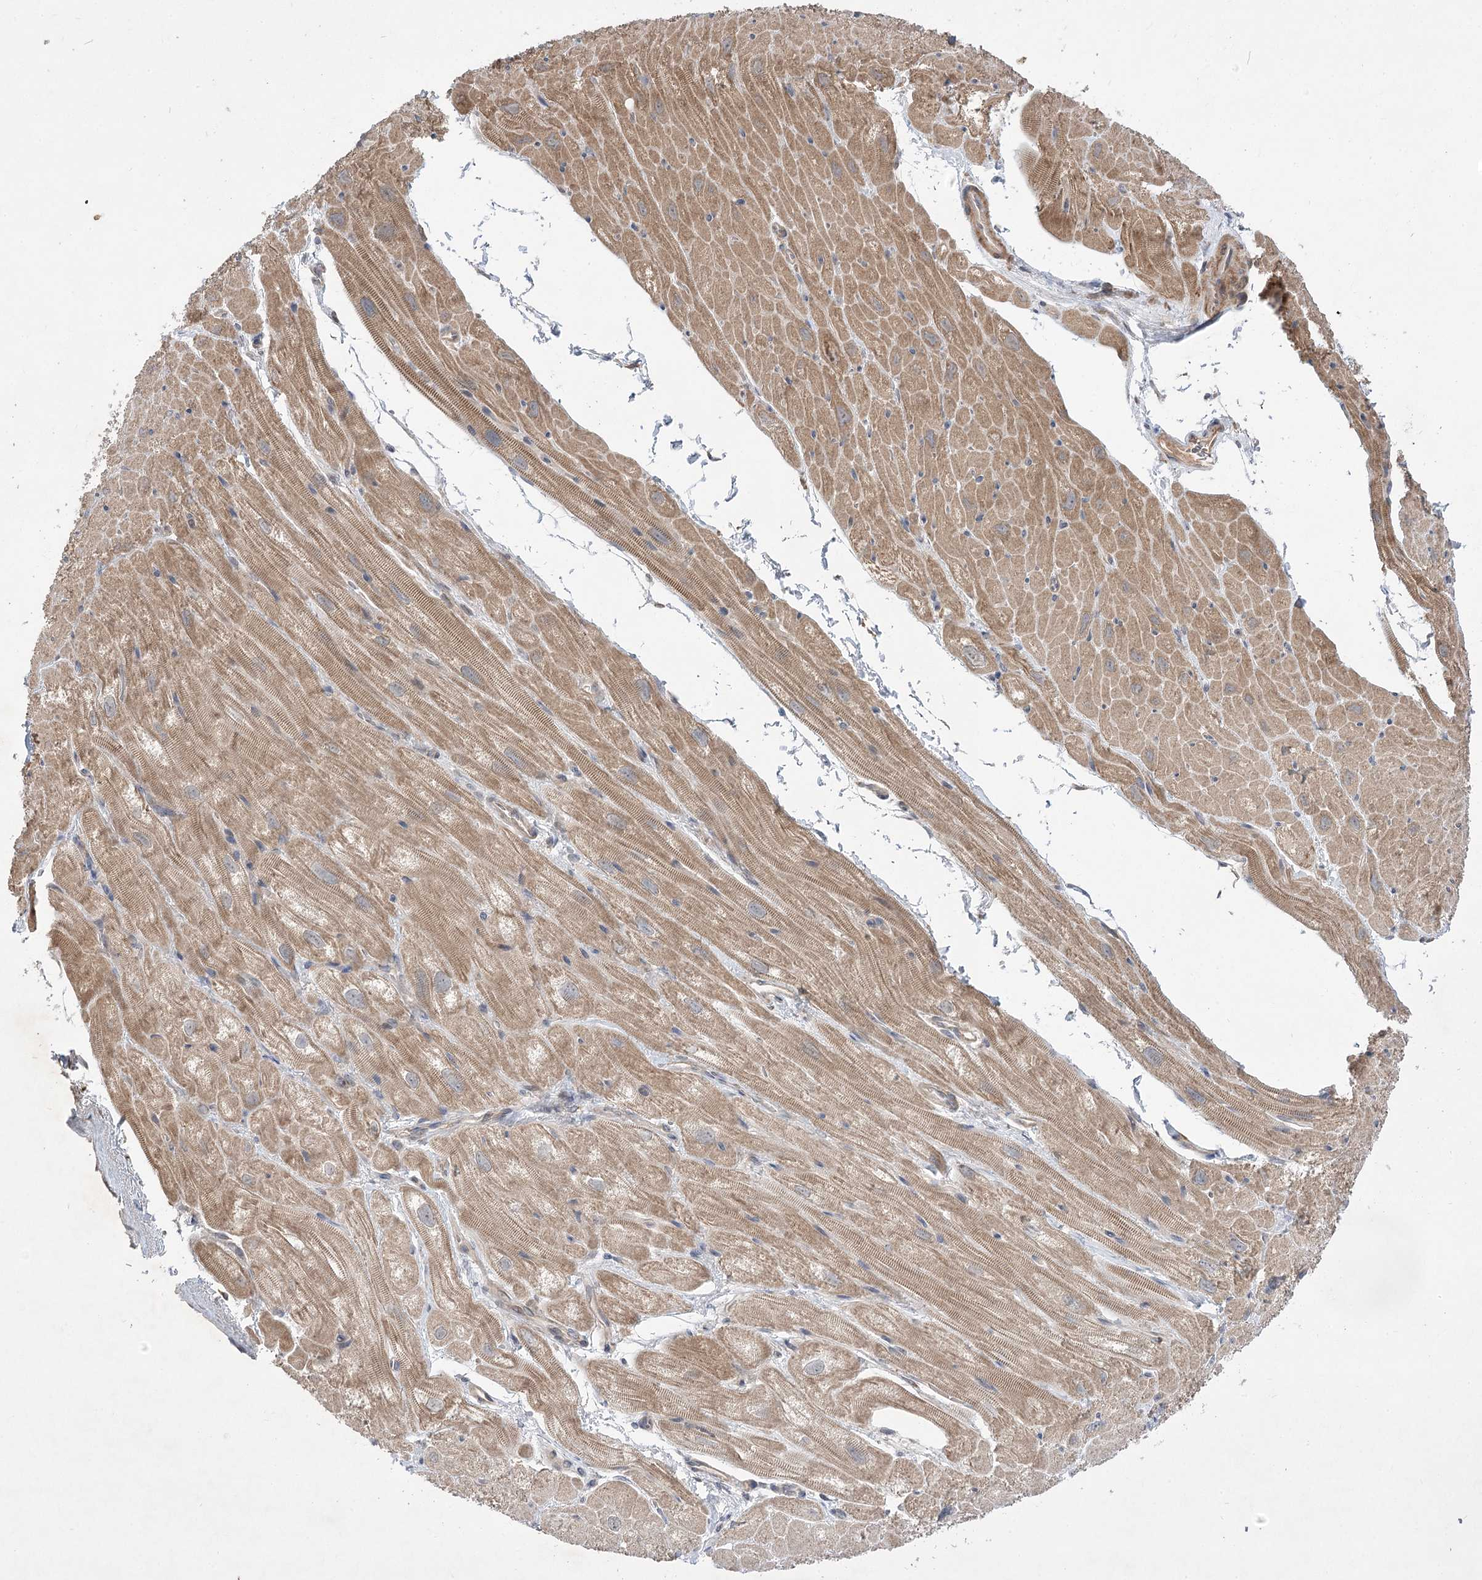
{"staining": {"intensity": "strong", "quantity": ">75%", "location": "cytoplasmic/membranous"}, "tissue": "heart muscle", "cell_type": "Cardiomyocytes", "image_type": "normal", "snomed": [{"axis": "morphology", "description": "Normal tissue, NOS"}, {"axis": "topography", "description": "Heart"}], "caption": "Immunohistochemical staining of benign heart muscle demonstrates strong cytoplasmic/membranous protein staining in approximately >75% of cardiomyocytes. (Stains: DAB in brown, nuclei in blue, Microscopy: brightfield microscopy at high magnification).", "gene": "HELT", "patient": {"sex": "male", "age": 50}}